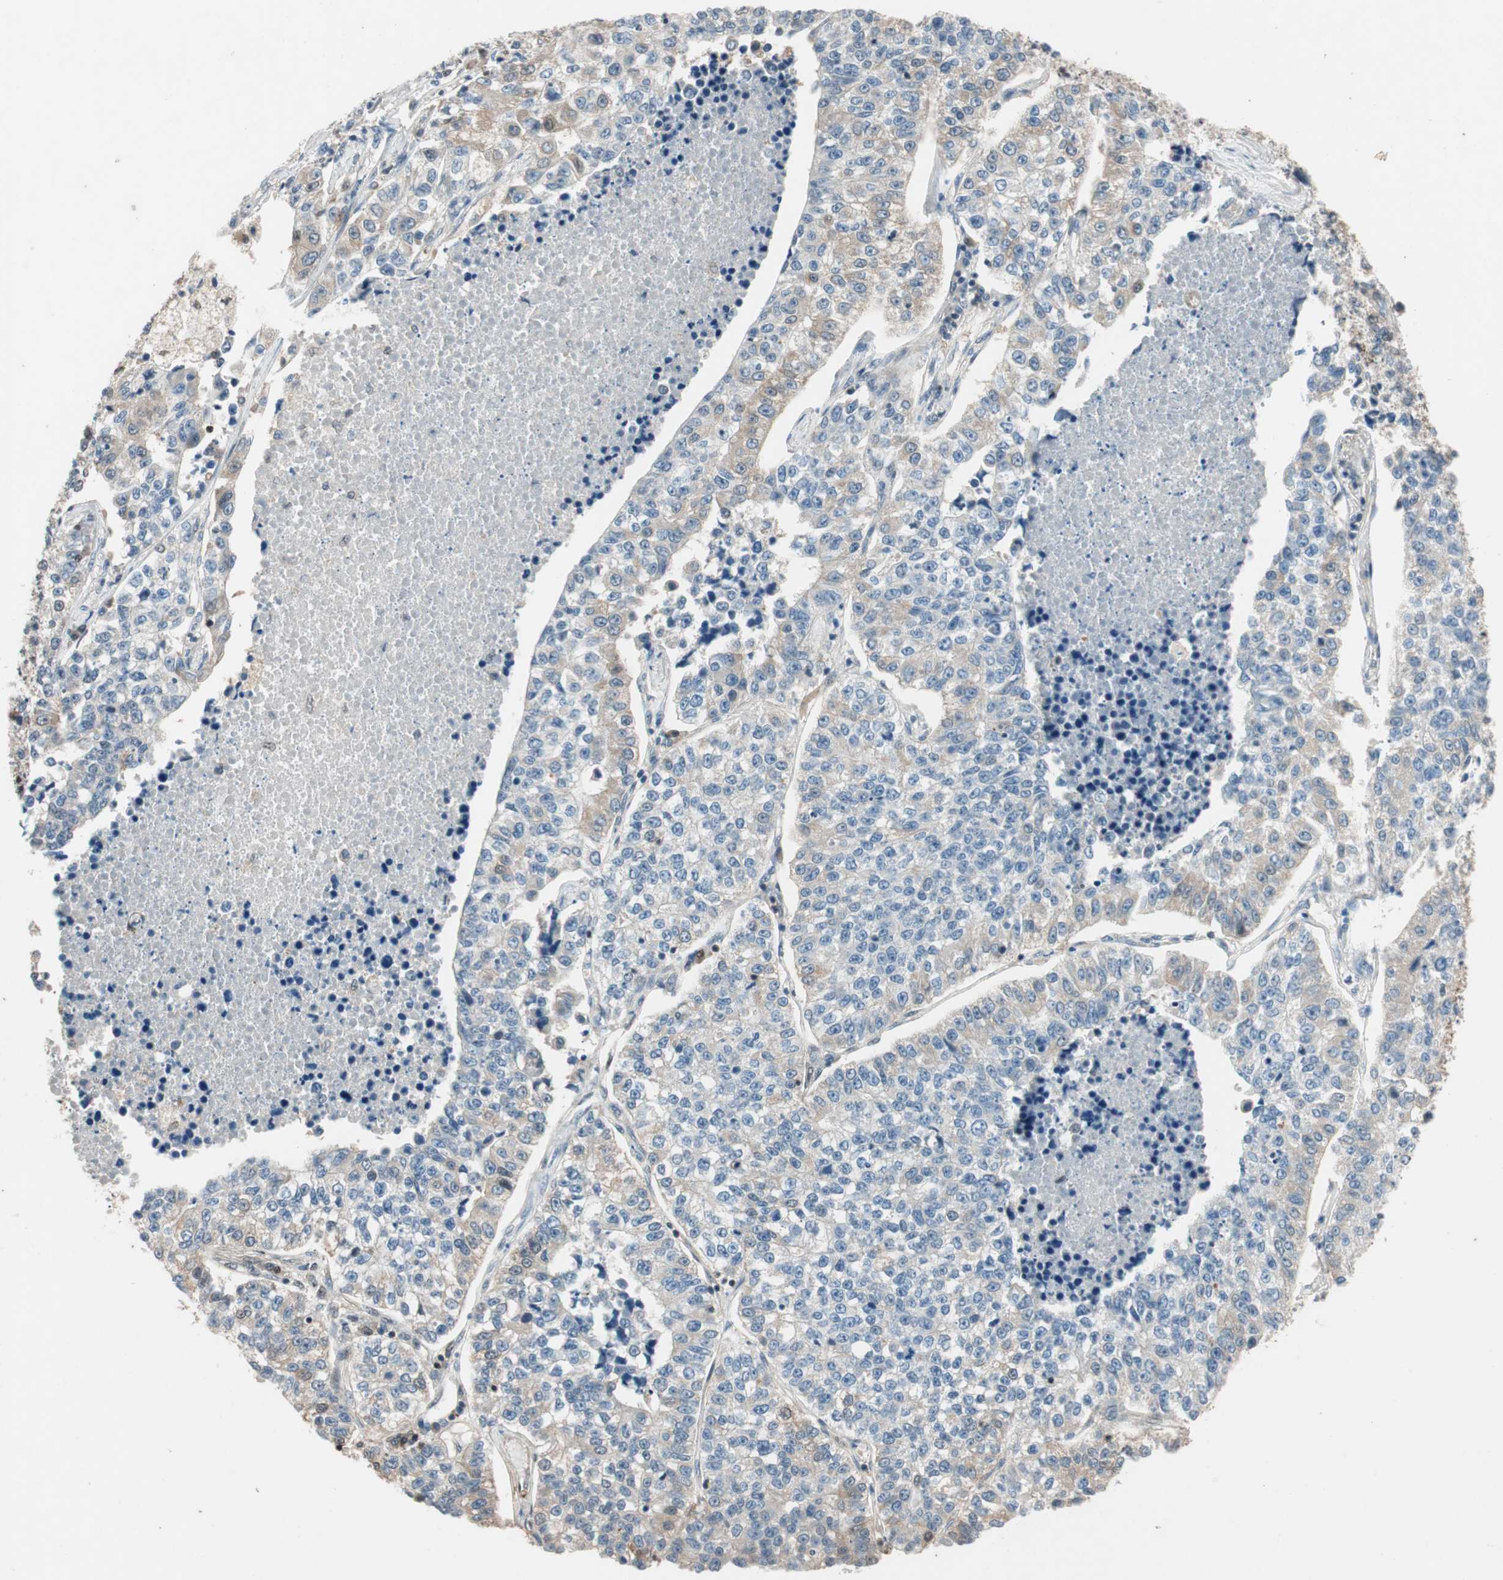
{"staining": {"intensity": "weak", "quantity": "<25%", "location": "cytoplasmic/membranous"}, "tissue": "lung cancer", "cell_type": "Tumor cells", "image_type": "cancer", "snomed": [{"axis": "morphology", "description": "Adenocarcinoma, NOS"}, {"axis": "topography", "description": "Lung"}], "caption": "This histopathology image is of lung cancer (adenocarcinoma) stained with IHC to label a protein in brown with the nuclei are counter-stained blue. There is no positivity in tumor cells.", "gene": "SERPINB5", "patient": {"sex": "male", "age": 49}}